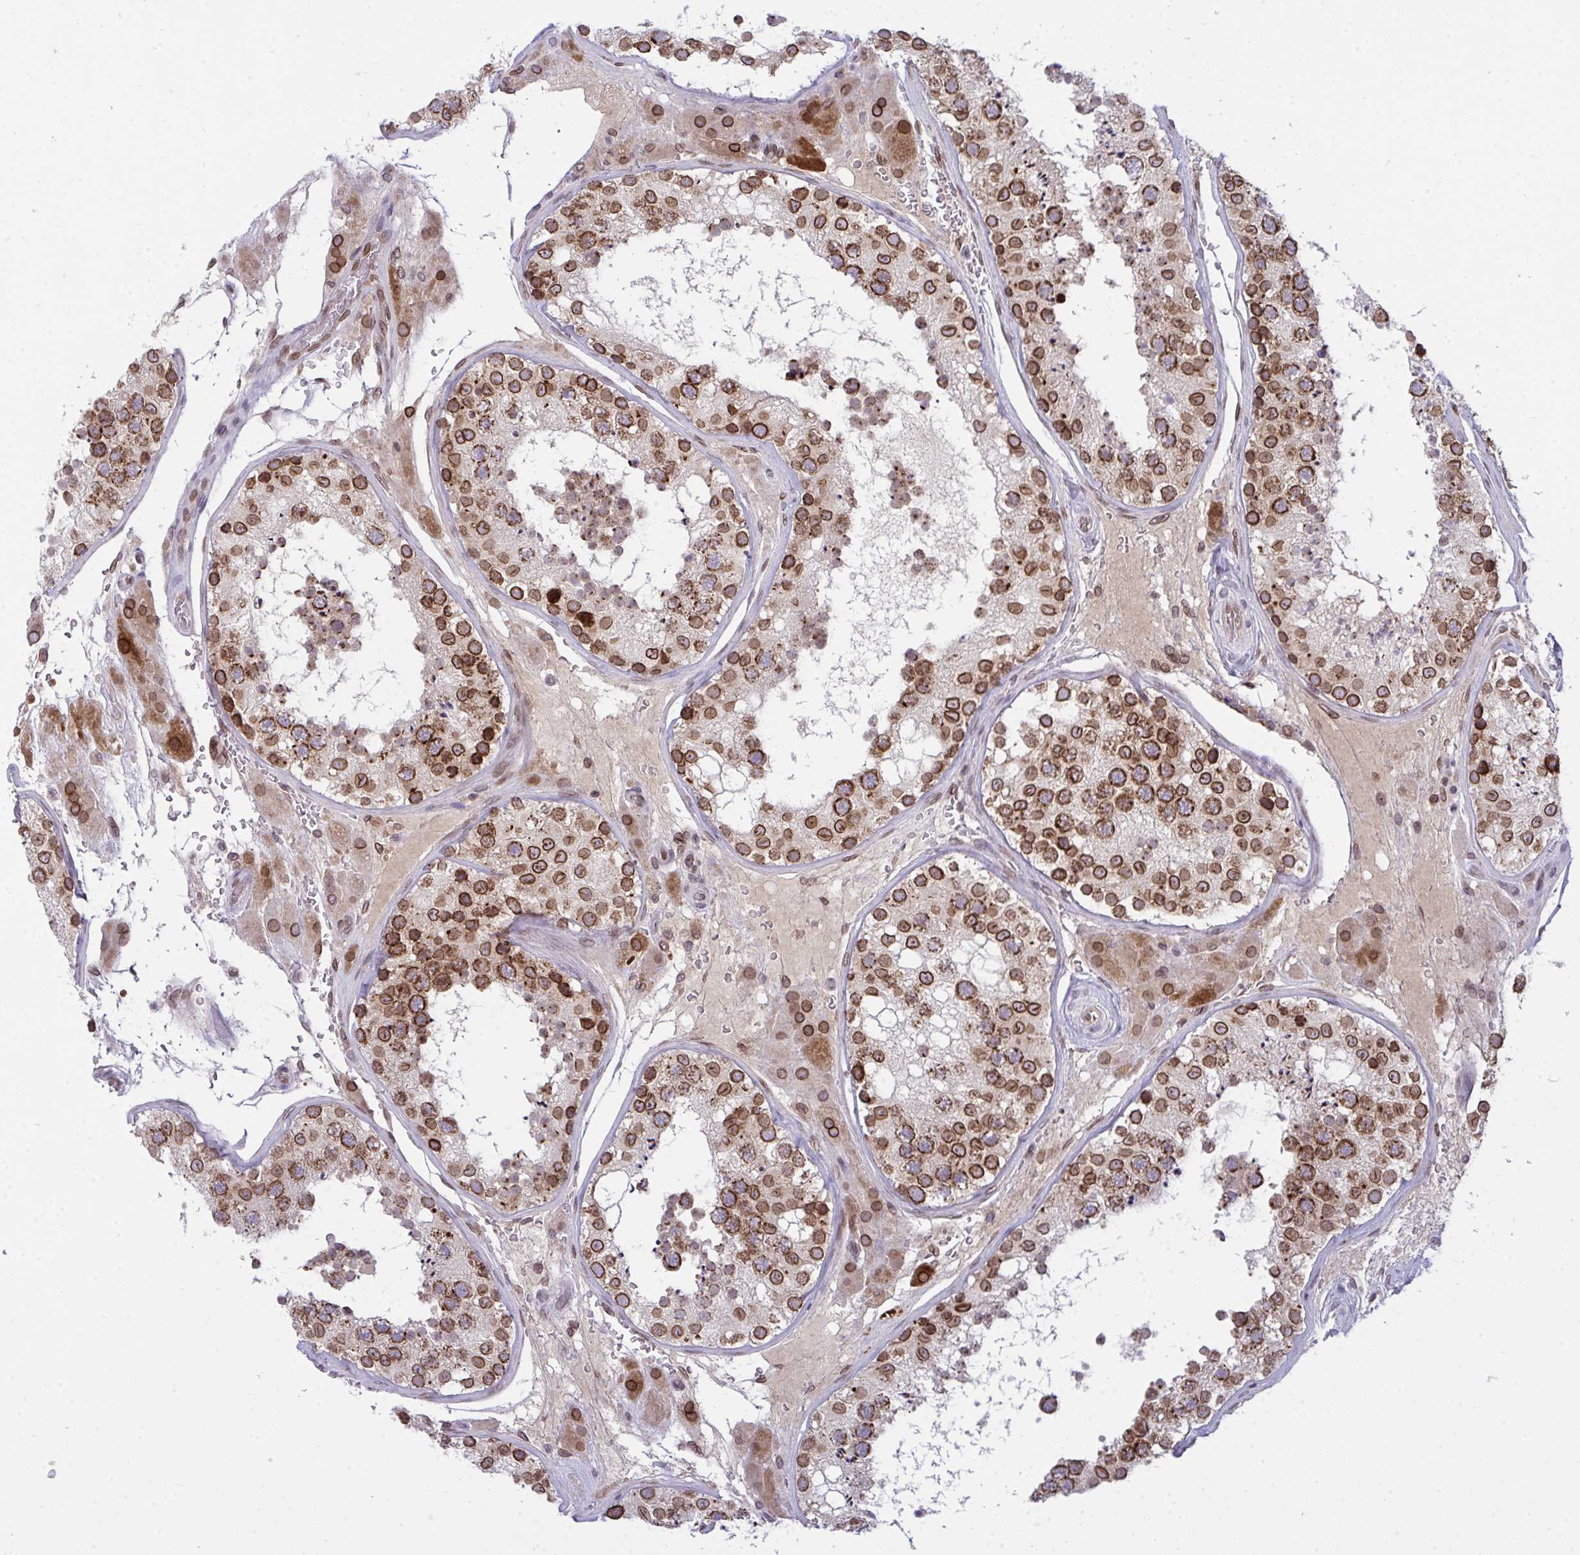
{"staining": {"intensity": "strong", "quantity": "25%-75%", "location": "cytoplasmic/membranous,nuclear"}, "tissue": "testis", "cell_type": "Cells in seminiferous ducts", "image_type": "normal", "snomed": [{"axis": "morphology", "description": "Normal tissue, NOS"}, {"axis": "topography", "description": "Testis"}], "caption": "Immunohistochemical staining of benign testis exhibits high levels of strong cytoplasmic/membranous,nuclear positivity in about 25%-75% of cells in seminiferous ducts.", "gene": "RANBP2", "patient": {"sex": "male", "age": 26}}